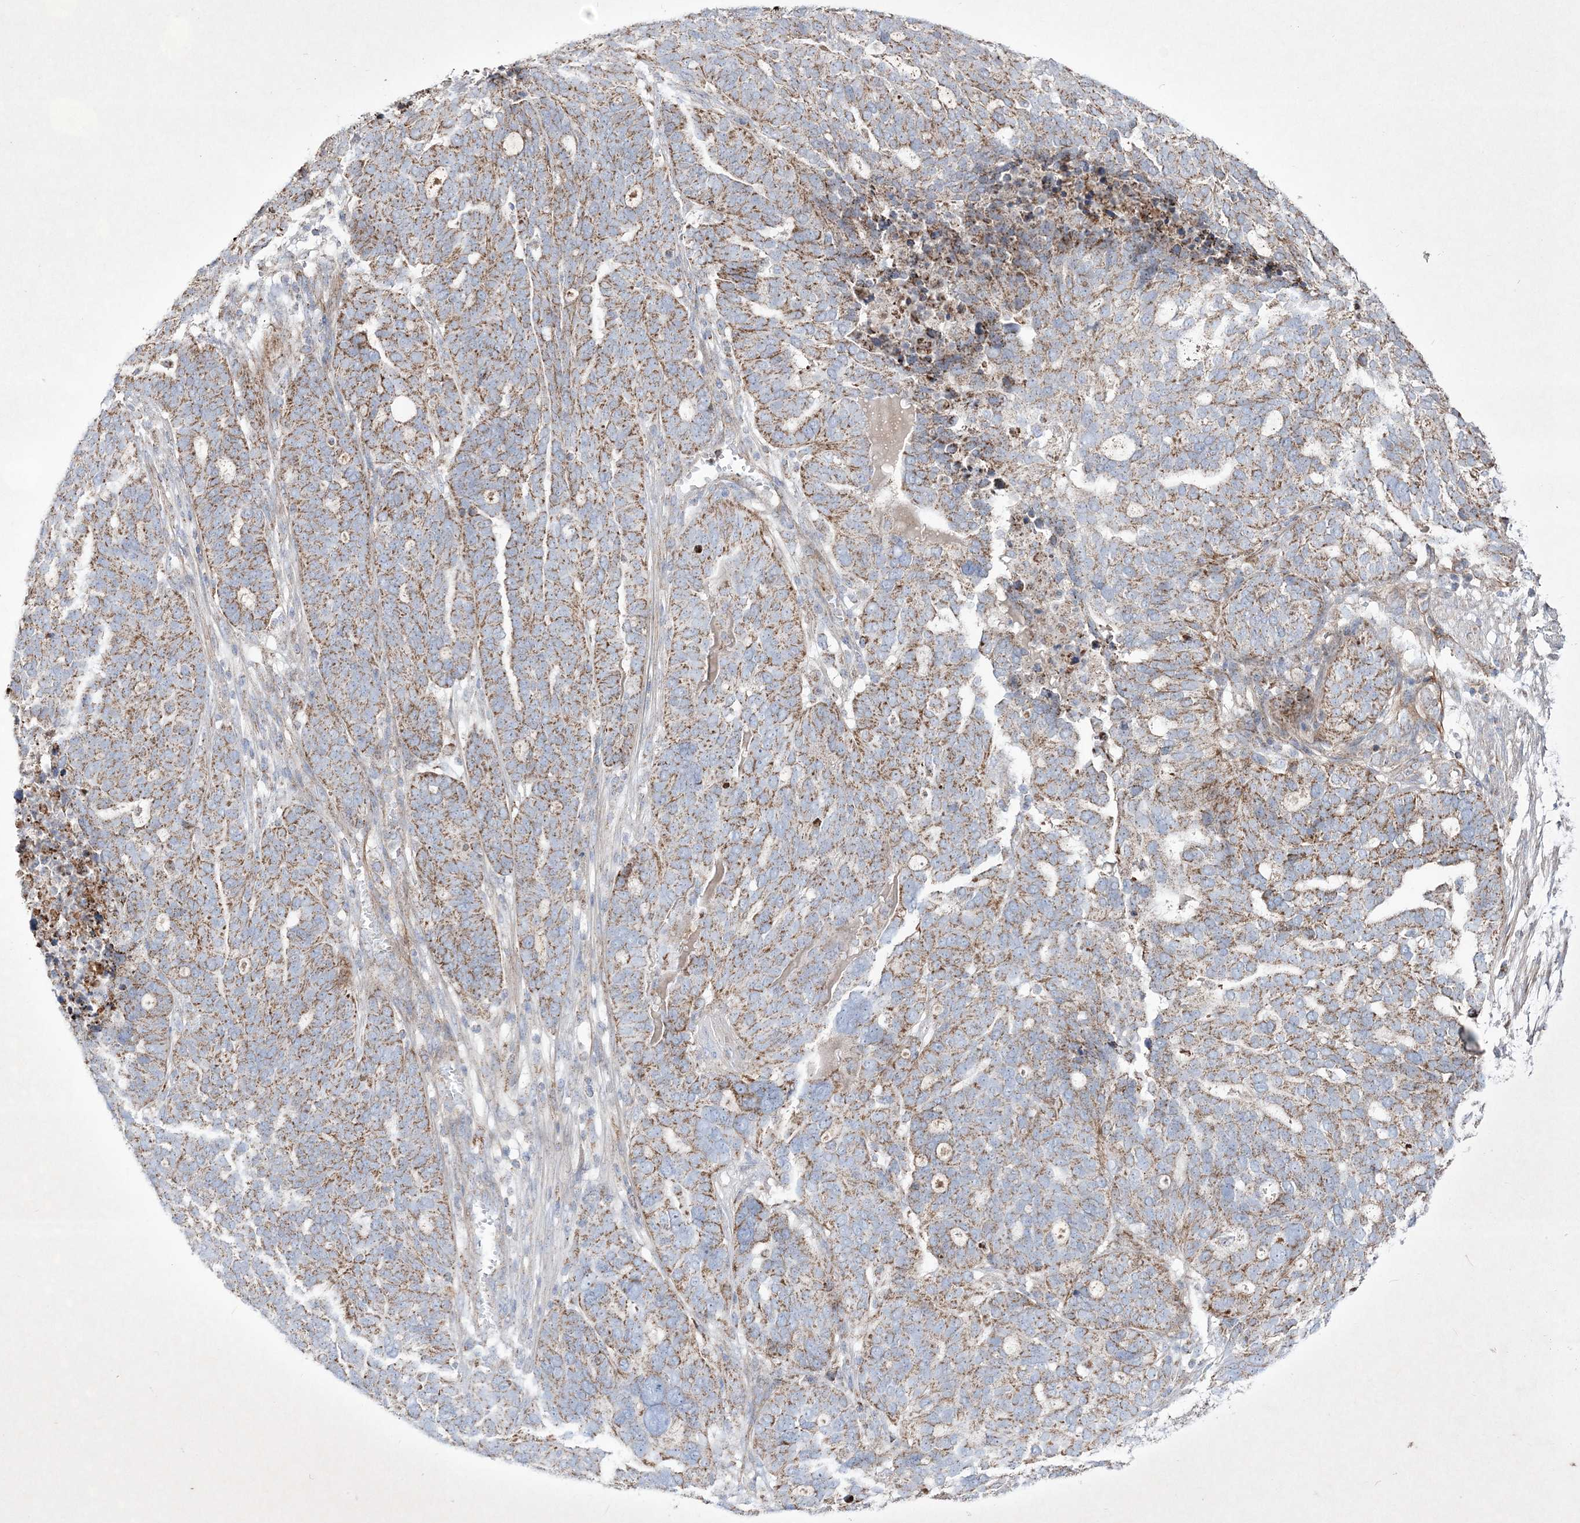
{"staining": {"intensity": "moderate", "quantity": ">75%", "location": "cytoplasmic/membranous"}, "tissue": "ovarian cancer", "cell_type": "Tumor cells", "image_type": "cancer", "snomed": [{"axis": "morphology", "description": "Cystadenocarcinoma, serous, NOS"}, {"axis": "topography", "description": "Ovary"}], "caption": "Ovarian serous cystadenocarcinoma stained with a protein marker shows moderate staining in tumor cells.", "gene": "RICTOR", "patient": {"sex": "female", "age": 59}}